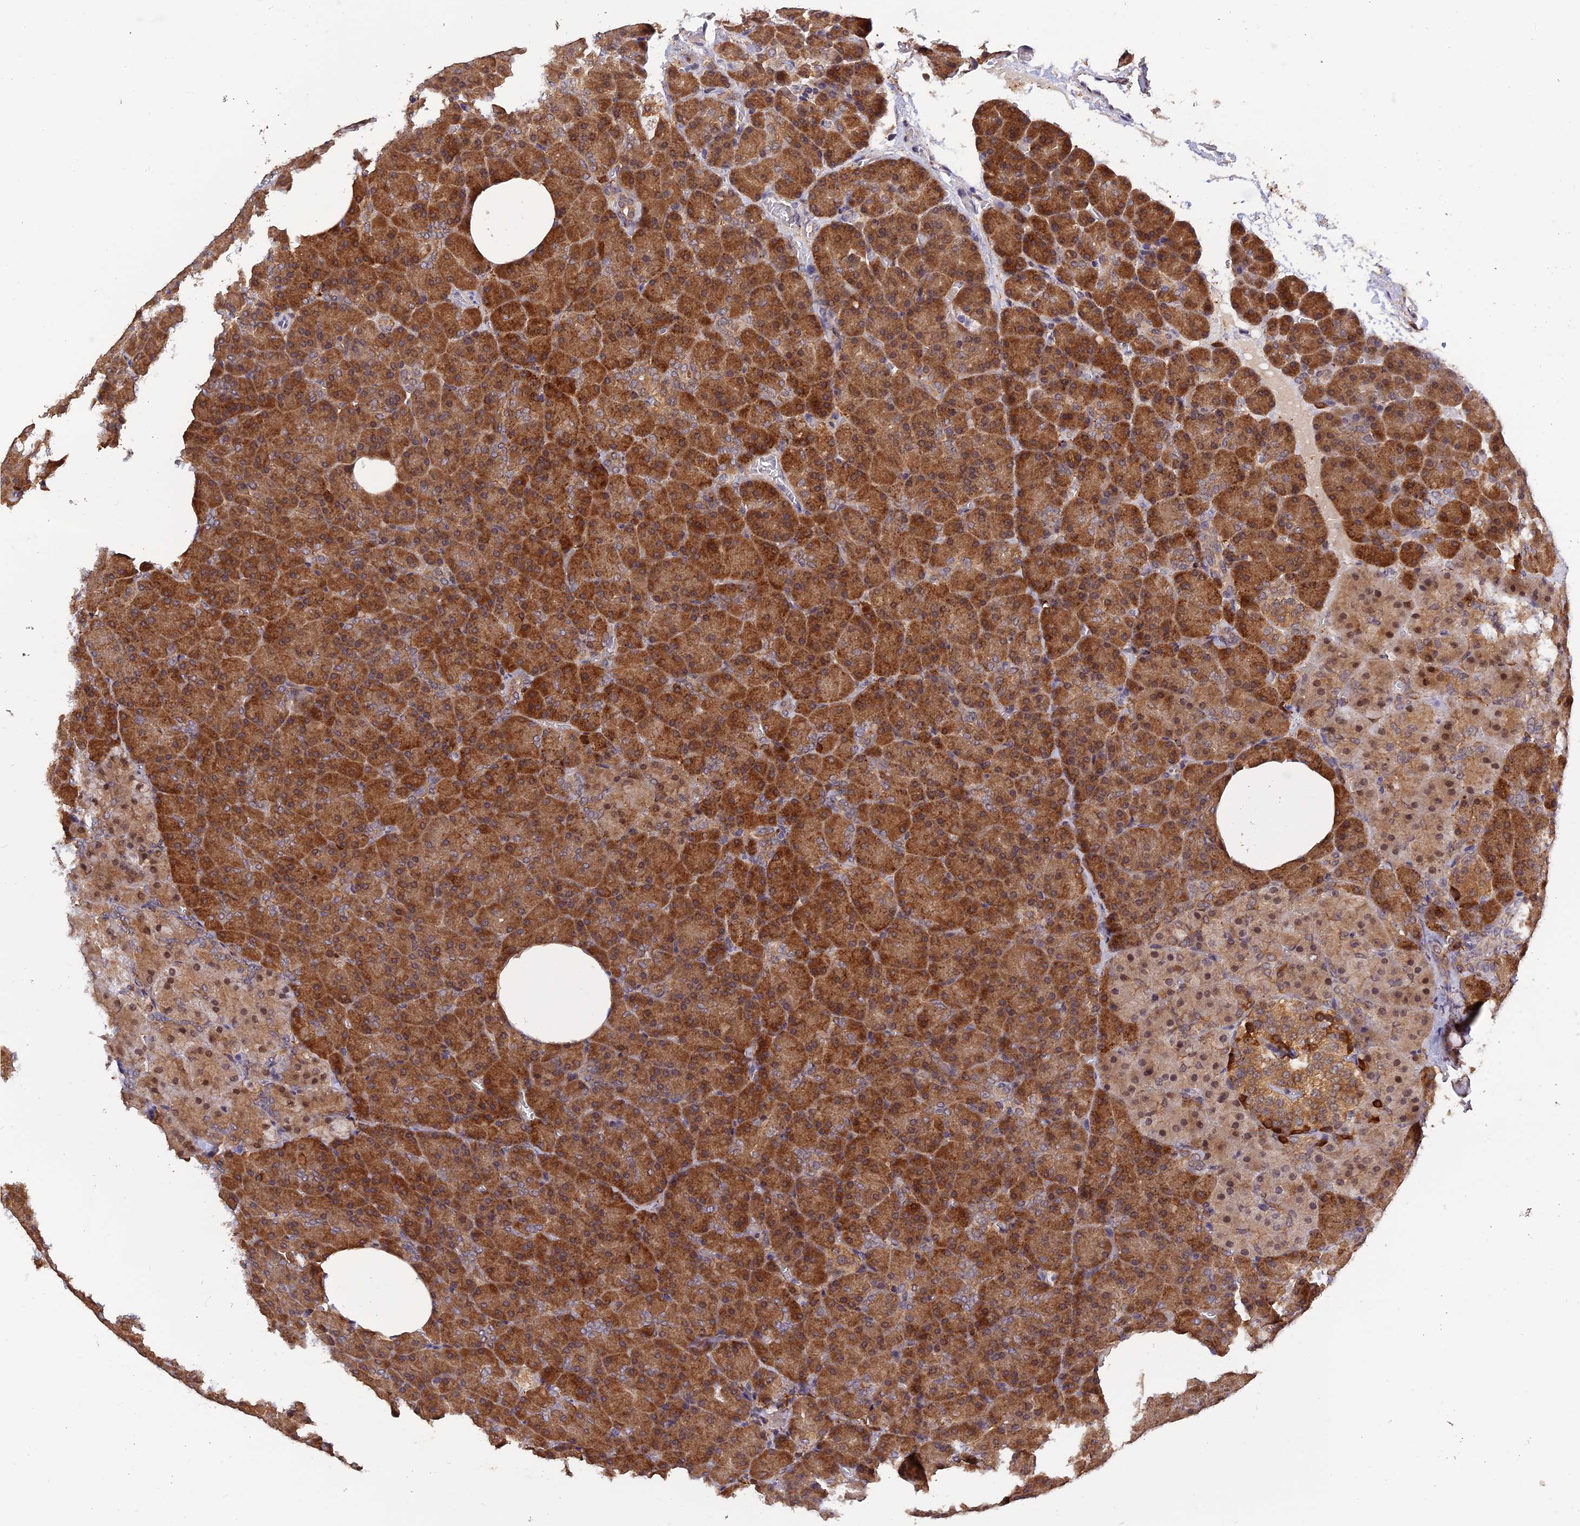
{"staining": {"intensity": "strong", "quantity": ">75%", "location": "cytoplasmic/membranous,nuclear"}, "tissue": "pancreas", "cell_type": "Exocrine glandular cells", "image_type": "normal", "snomed": [{"axis": "morphology", "description": "Normal tissue, NOS"}, {"axis": "morphology", "description": "Carcinoid, malignant, NOS"}, {"axis": "topography", "description": "Pancreas"}], "caption": "This photomicrograph exhibits unremarkable pancreas stained with immunohistochemistry to label a protein in brown. The cytoplasmic/membranous,nuclear of exocrine glandular cells show strong positivity for the protein. Nuclei are counter-stained blue.", "gene": "MNS1", "patient": {"sex": "female", "age": 35}}